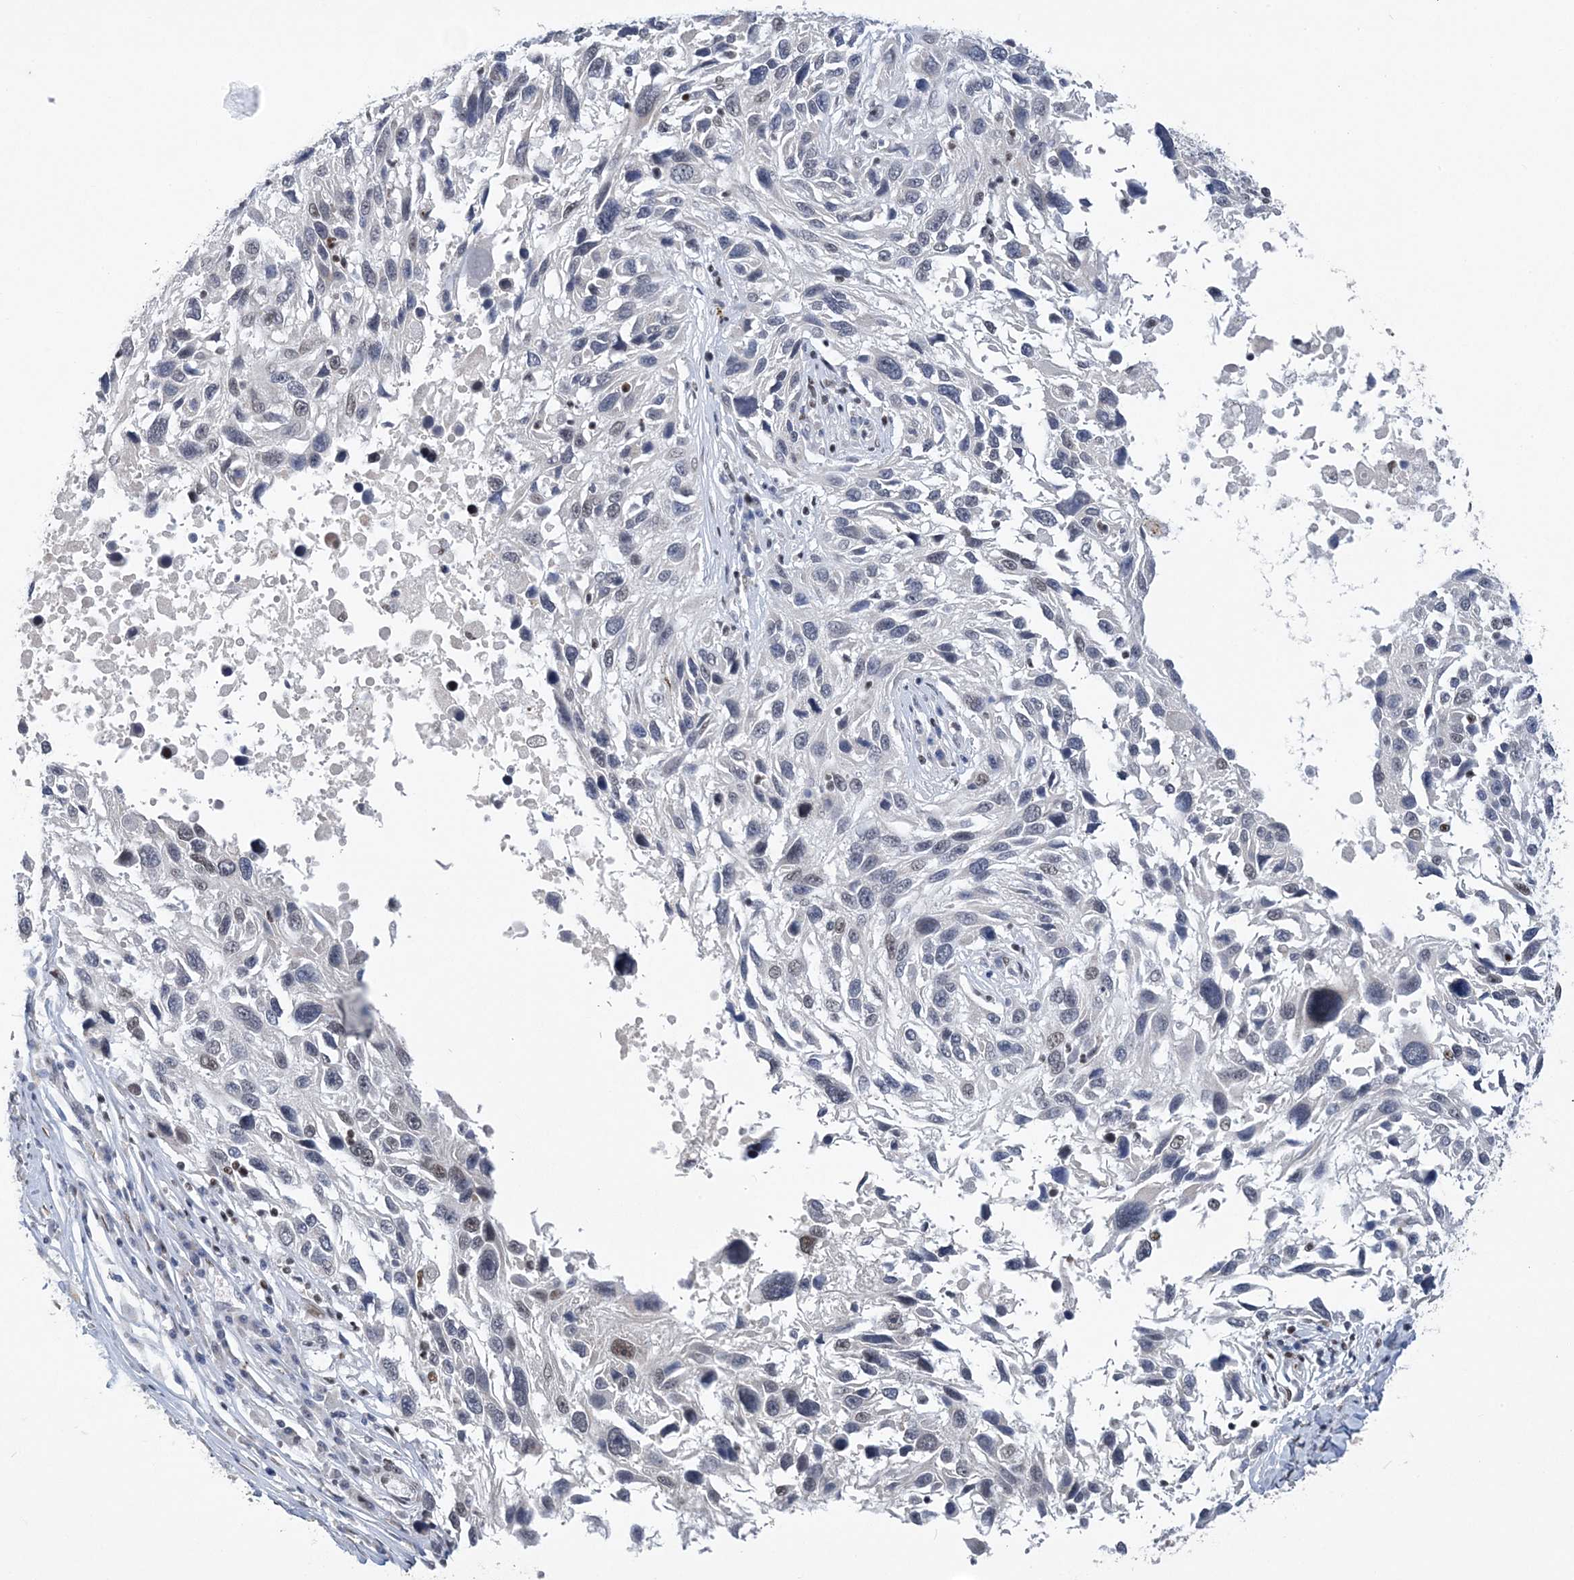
{"staining": {"intensity": "moderate", "quantity": "25%-75%", "location": "nuclear"}, "tissue": "melanoma", "cell_type": "Tumor cells", "image_type": "cancer", "snomed": [{"axis": "morphology", "description": "Malignant melanoma, NOS"}, {"axis": "topography", "description": "Skin"}], "caption": "Immunohistochemical staining of human melanoma demonstrates moderate nuclear protein positivity in approximately 25%-75% of tumor cells.", "gene": "ZBTB7A", "patient": {"sex": "male", "age": 53}}